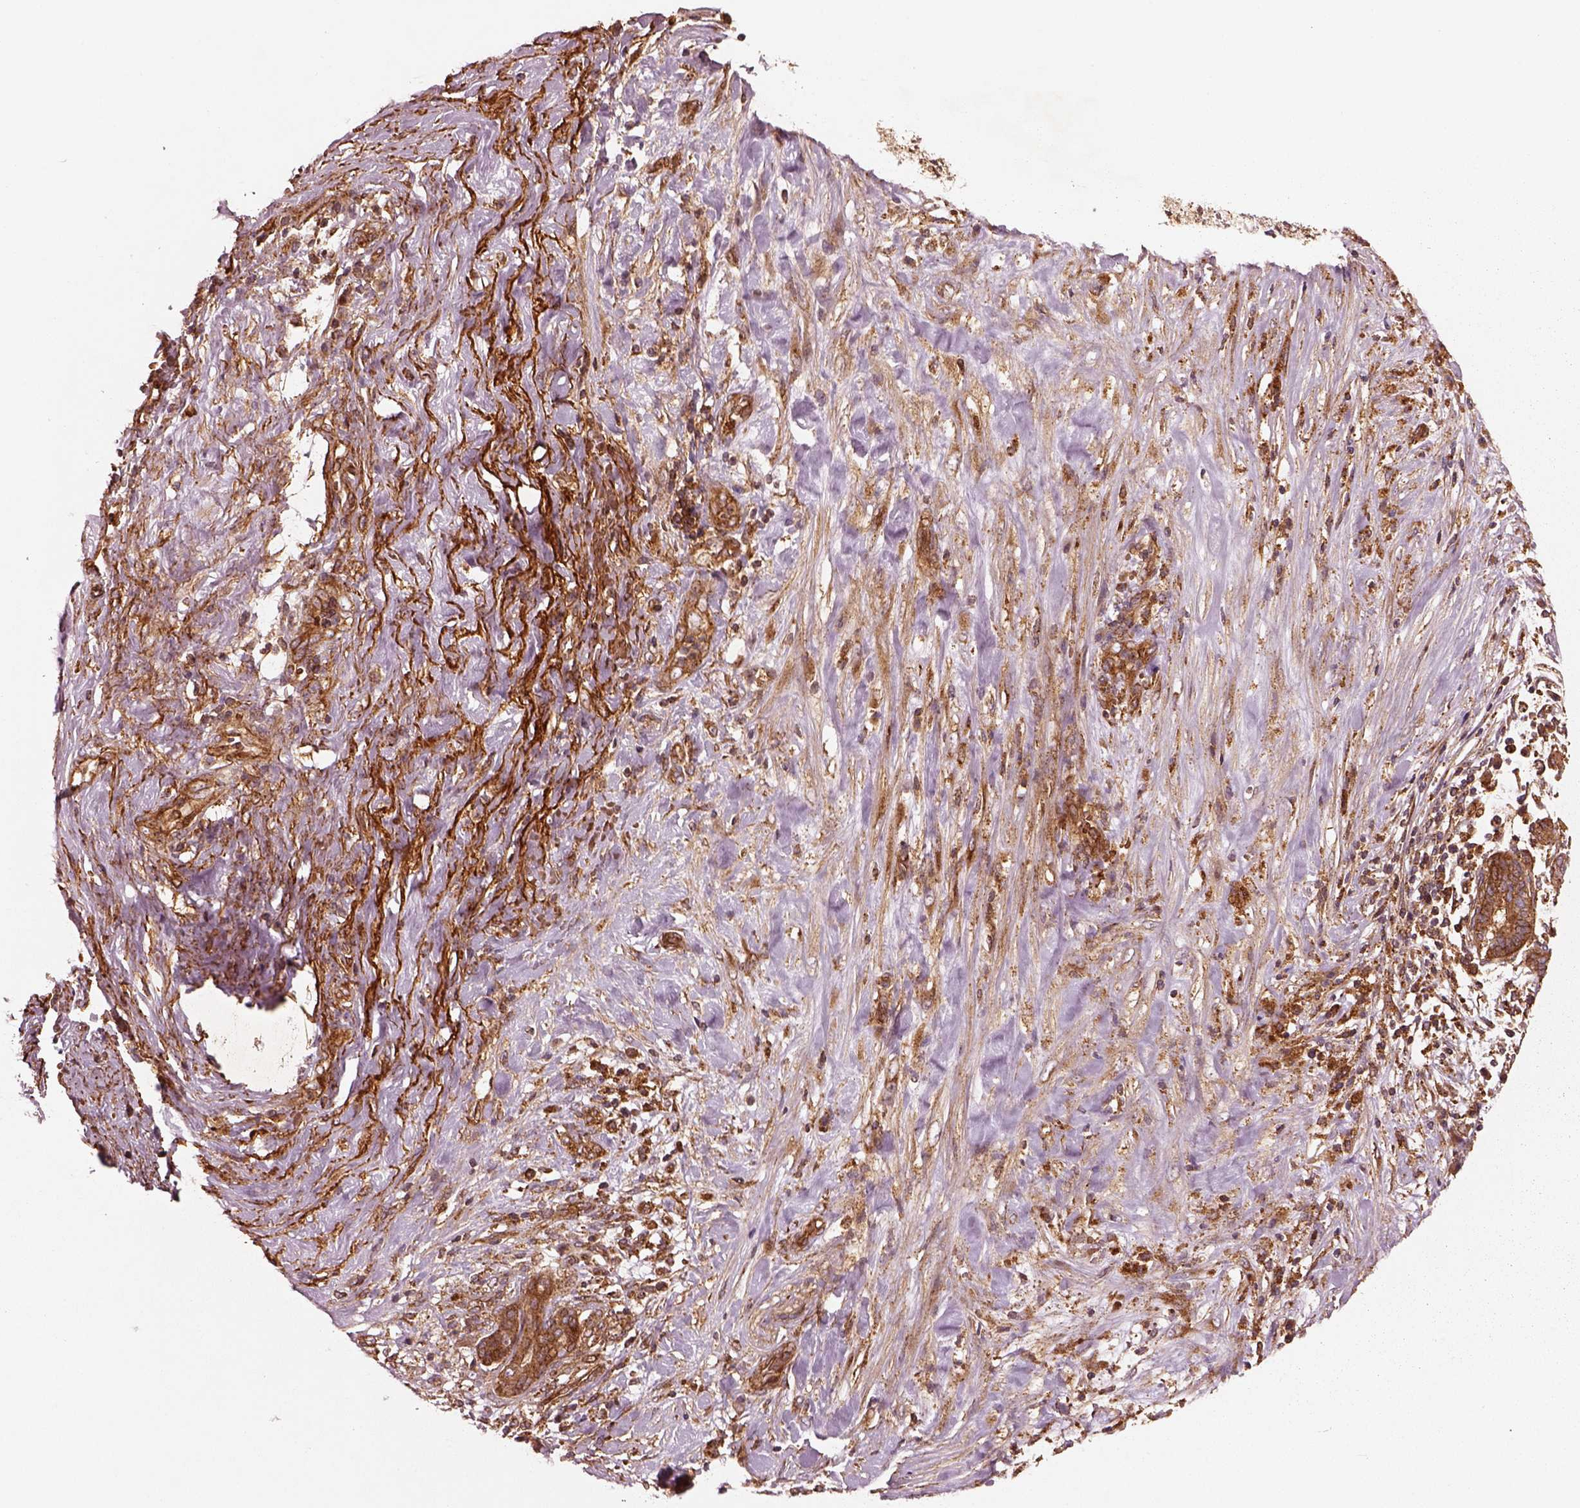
{"staining": {"intensity": "strong", "quantity": ">75%", "location": "cytoplasmic/membranous"}, "tissue": "pancreatic cancer", "cell_type": "Tumor cells", "image_type": "cancer", "snomed": [{"axis": "morphology", "description": "Adenocarcinoma, NOS"}, {"axis": "topography", "description": "Pancreas"}], "caption": "The histopathology image shows staining of pancreatic cancer (adenocarcinoma), revealing strong cytoplasmic/membranous protein staining (brown color) within tumor cells. Nuclei are stained in blue.", "gene": "WASHC2A", "patient": {"sex": "male", "age": 44}}